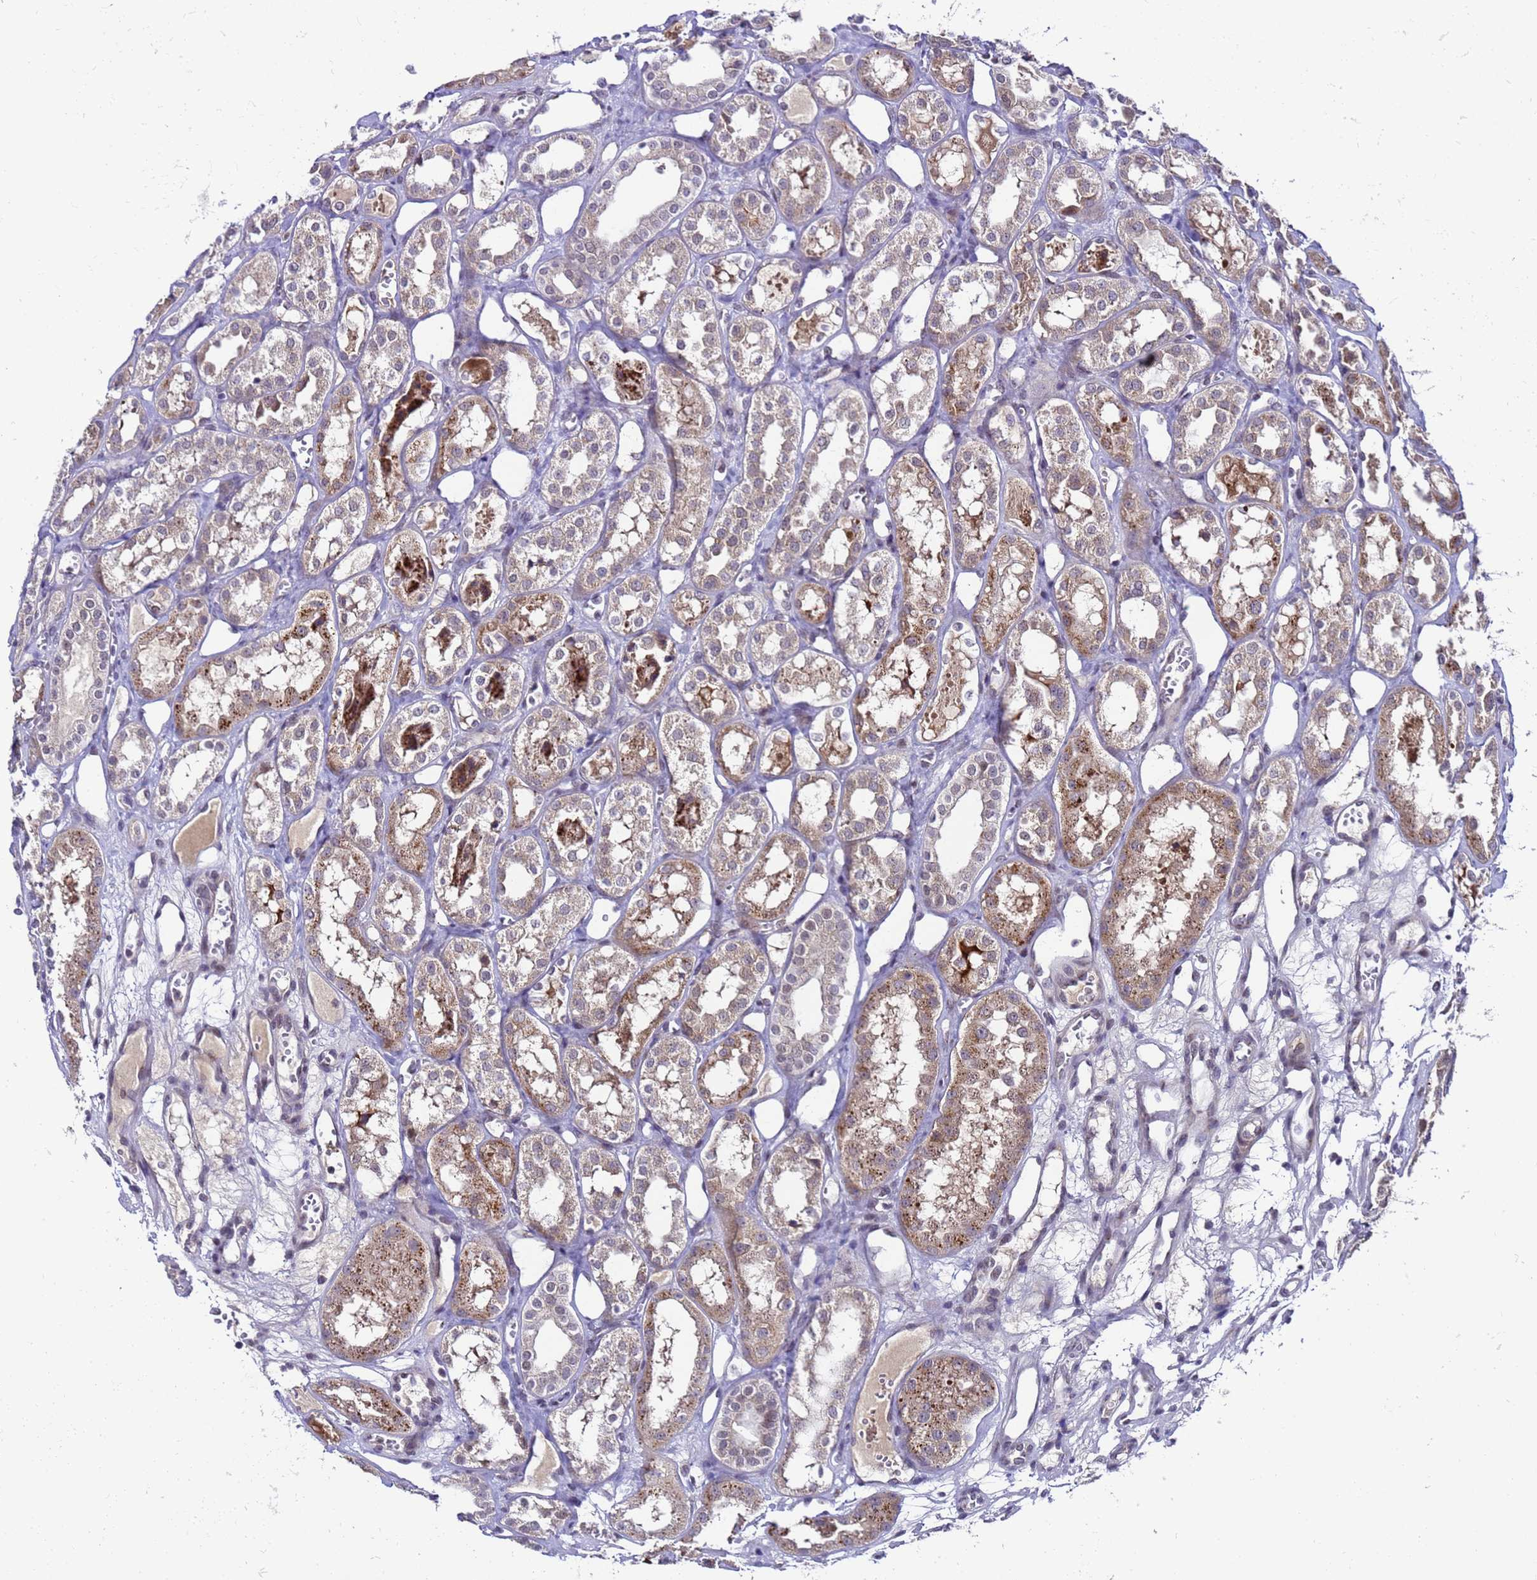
{"staining": {"intensity": "negative", "quantity": "none", "location": "none"}, "tissue": "kidney", "cell_type": "Cells in glomeruli", "image_type": "normal", "snomed": [{"axis": "morphology", "description": "Normal tissue, NOS"}, {"axis": "topography", "description": "Kidney"}], "caption": "This image is of unremarkable kidney stained with IHC to label a protein in brown with the nuclei are counter-stained blue. There is no positivity in cells in glomeruli.", "gene": "C19orf47", "patient": {"sex": "male", "age": 16}}